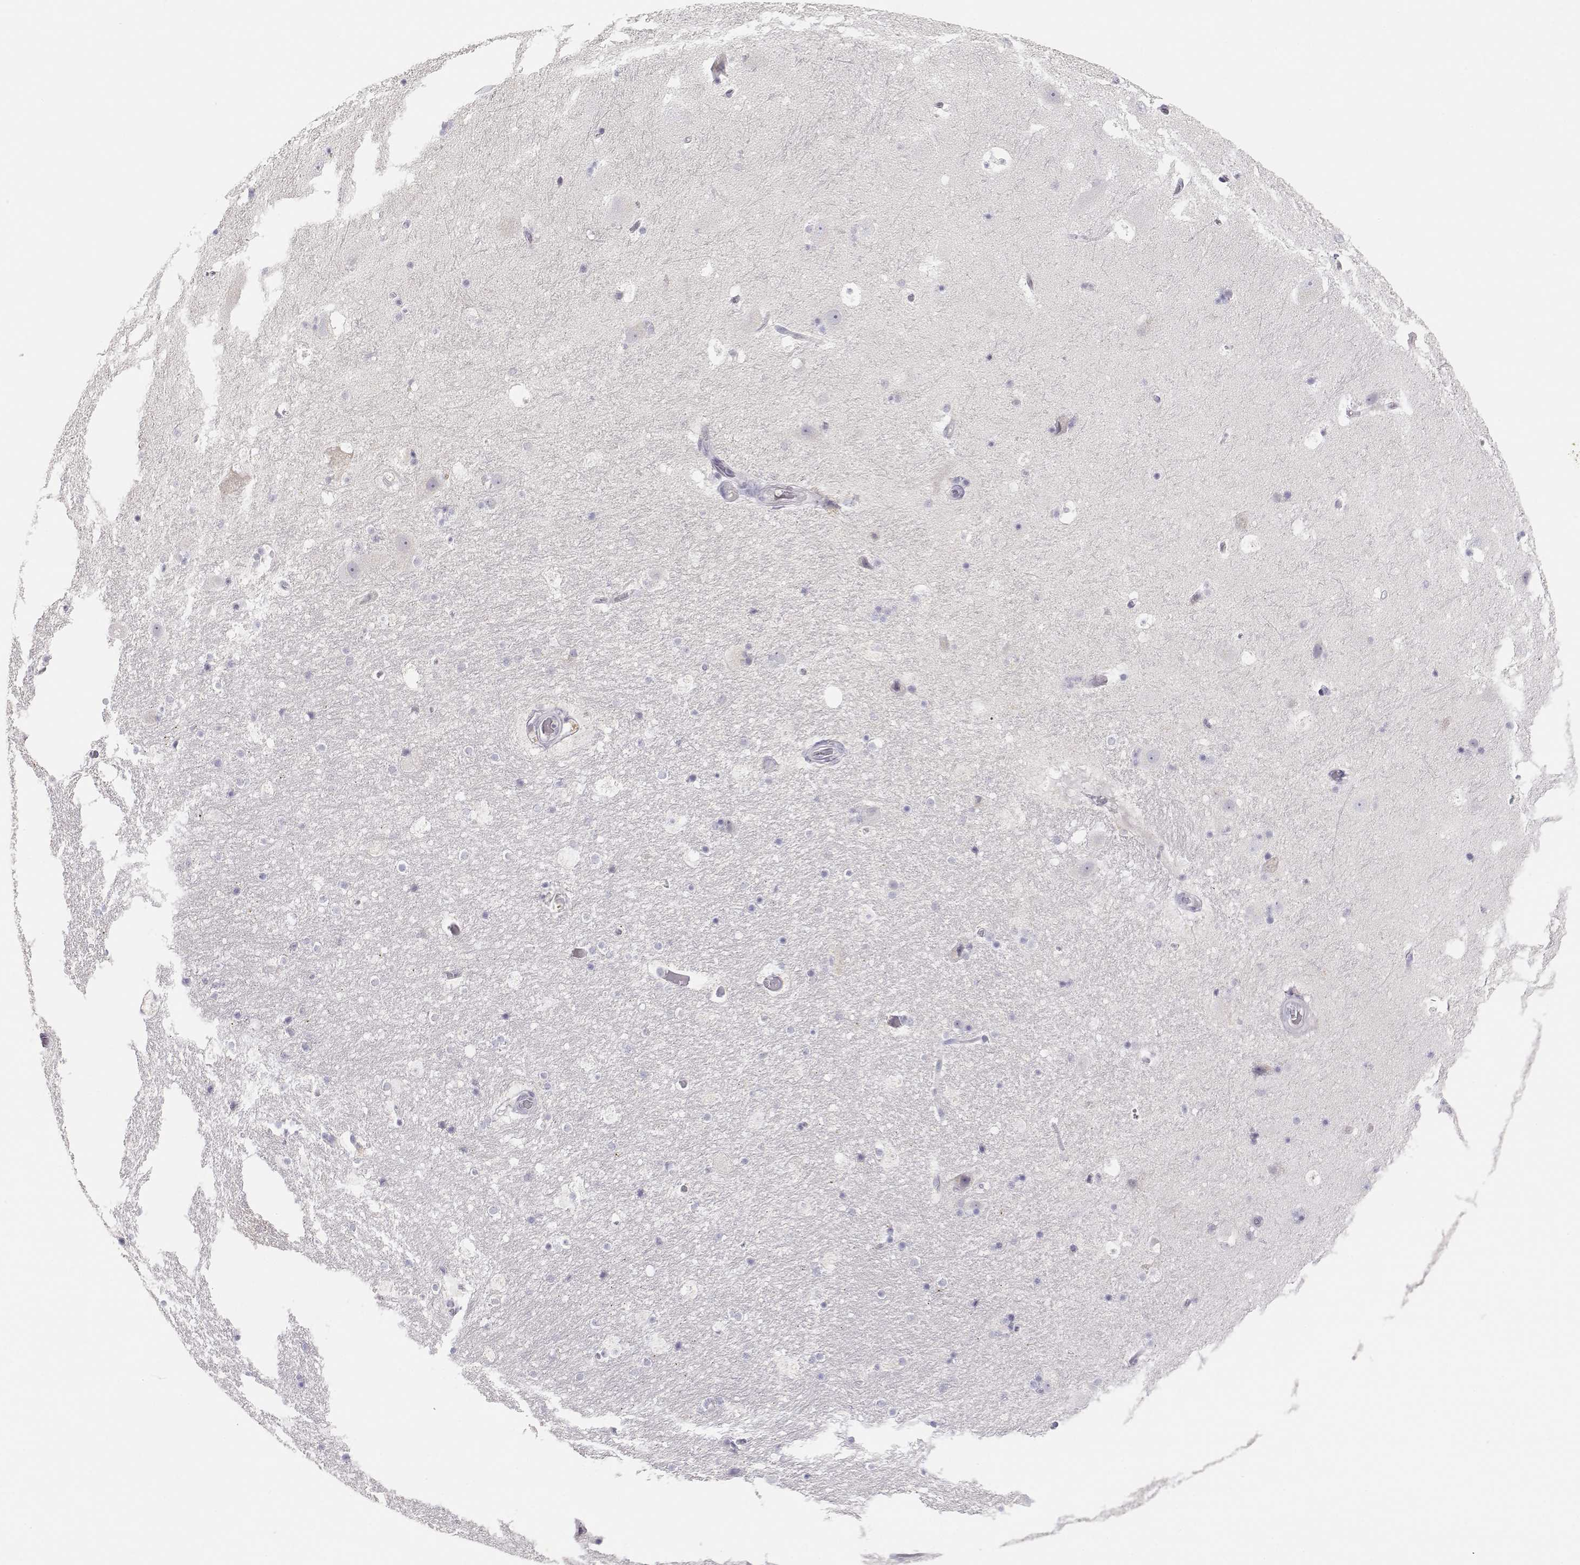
{"staining": {"intensity": "negative", "quantity": "none", "location": "none"}, "tissue": "hippocampus", "cell_type": "Glial cells", "image_type": "normal", "snomed": [{"axis": "morphology", "description": "Normal tissue, NOS"}, {"axis": "topography", "description": "Hippocampus"}], "caption": "A high-resolution image shows immunohistochemistry (IHC) staining of benign hippocampus, which exhibits no significant positivity in glial cells.", "gene": "FAM166A", "patient": {"sex": "male", "age": 51}}